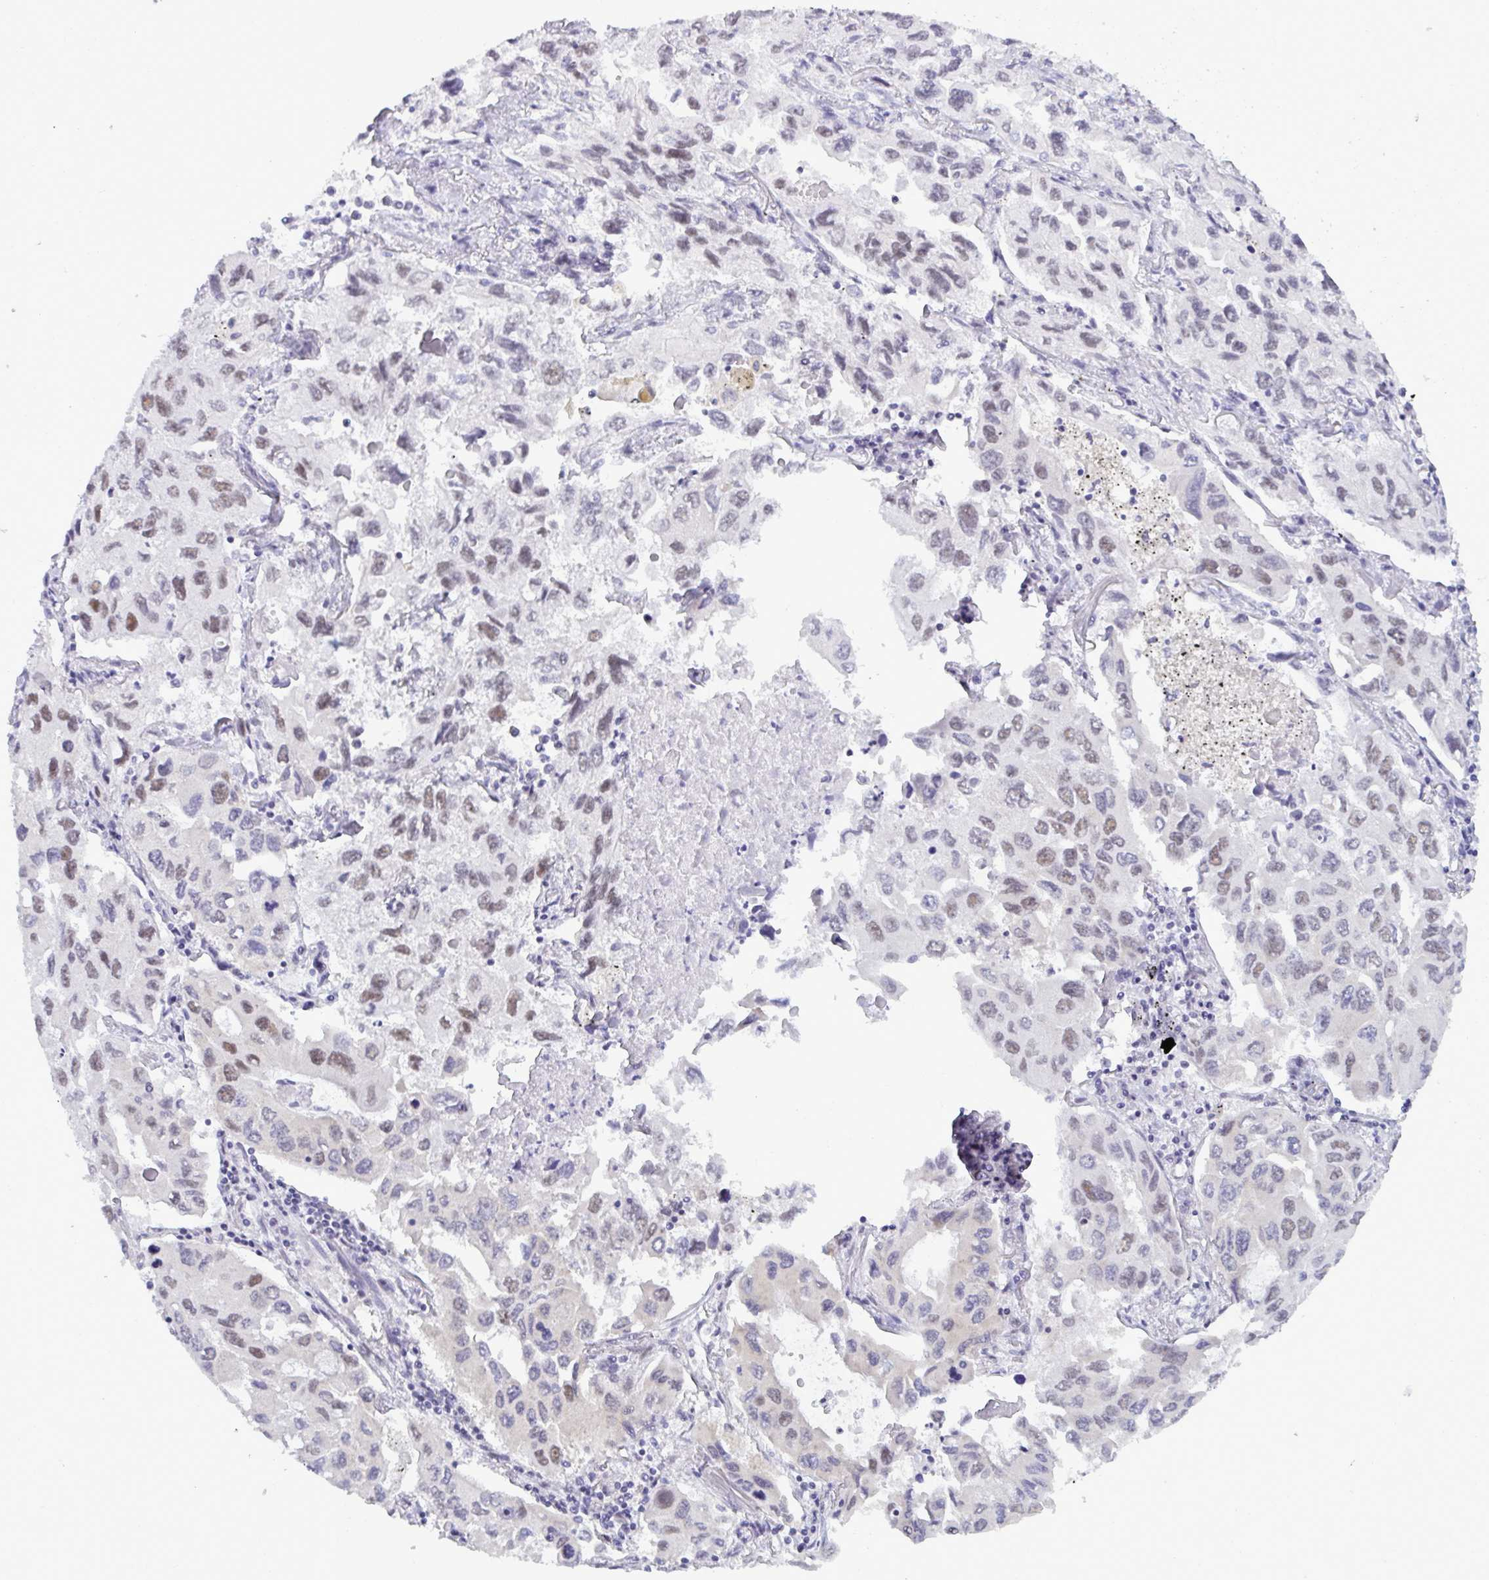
{"staining": {"intensity": "moderate", "quantity": "<25%", "location": "nuclear"}, "tissue": "lung cancer", "cell_type": "Tumor cells", "image_type": "cancer", "snomed": [{"axis": "morphology", "description": "Adenocarcinoma, NOS"}, {"axis": "topography", "description": "Lung"}], "caption": "Brown immunohistochemical staining in lung adenocarcinoma shows moderate nuclear expression in about <25% of tumor cells.", "gene": "PPP1R10", "patient": {"sex": "male", "age": 64}}